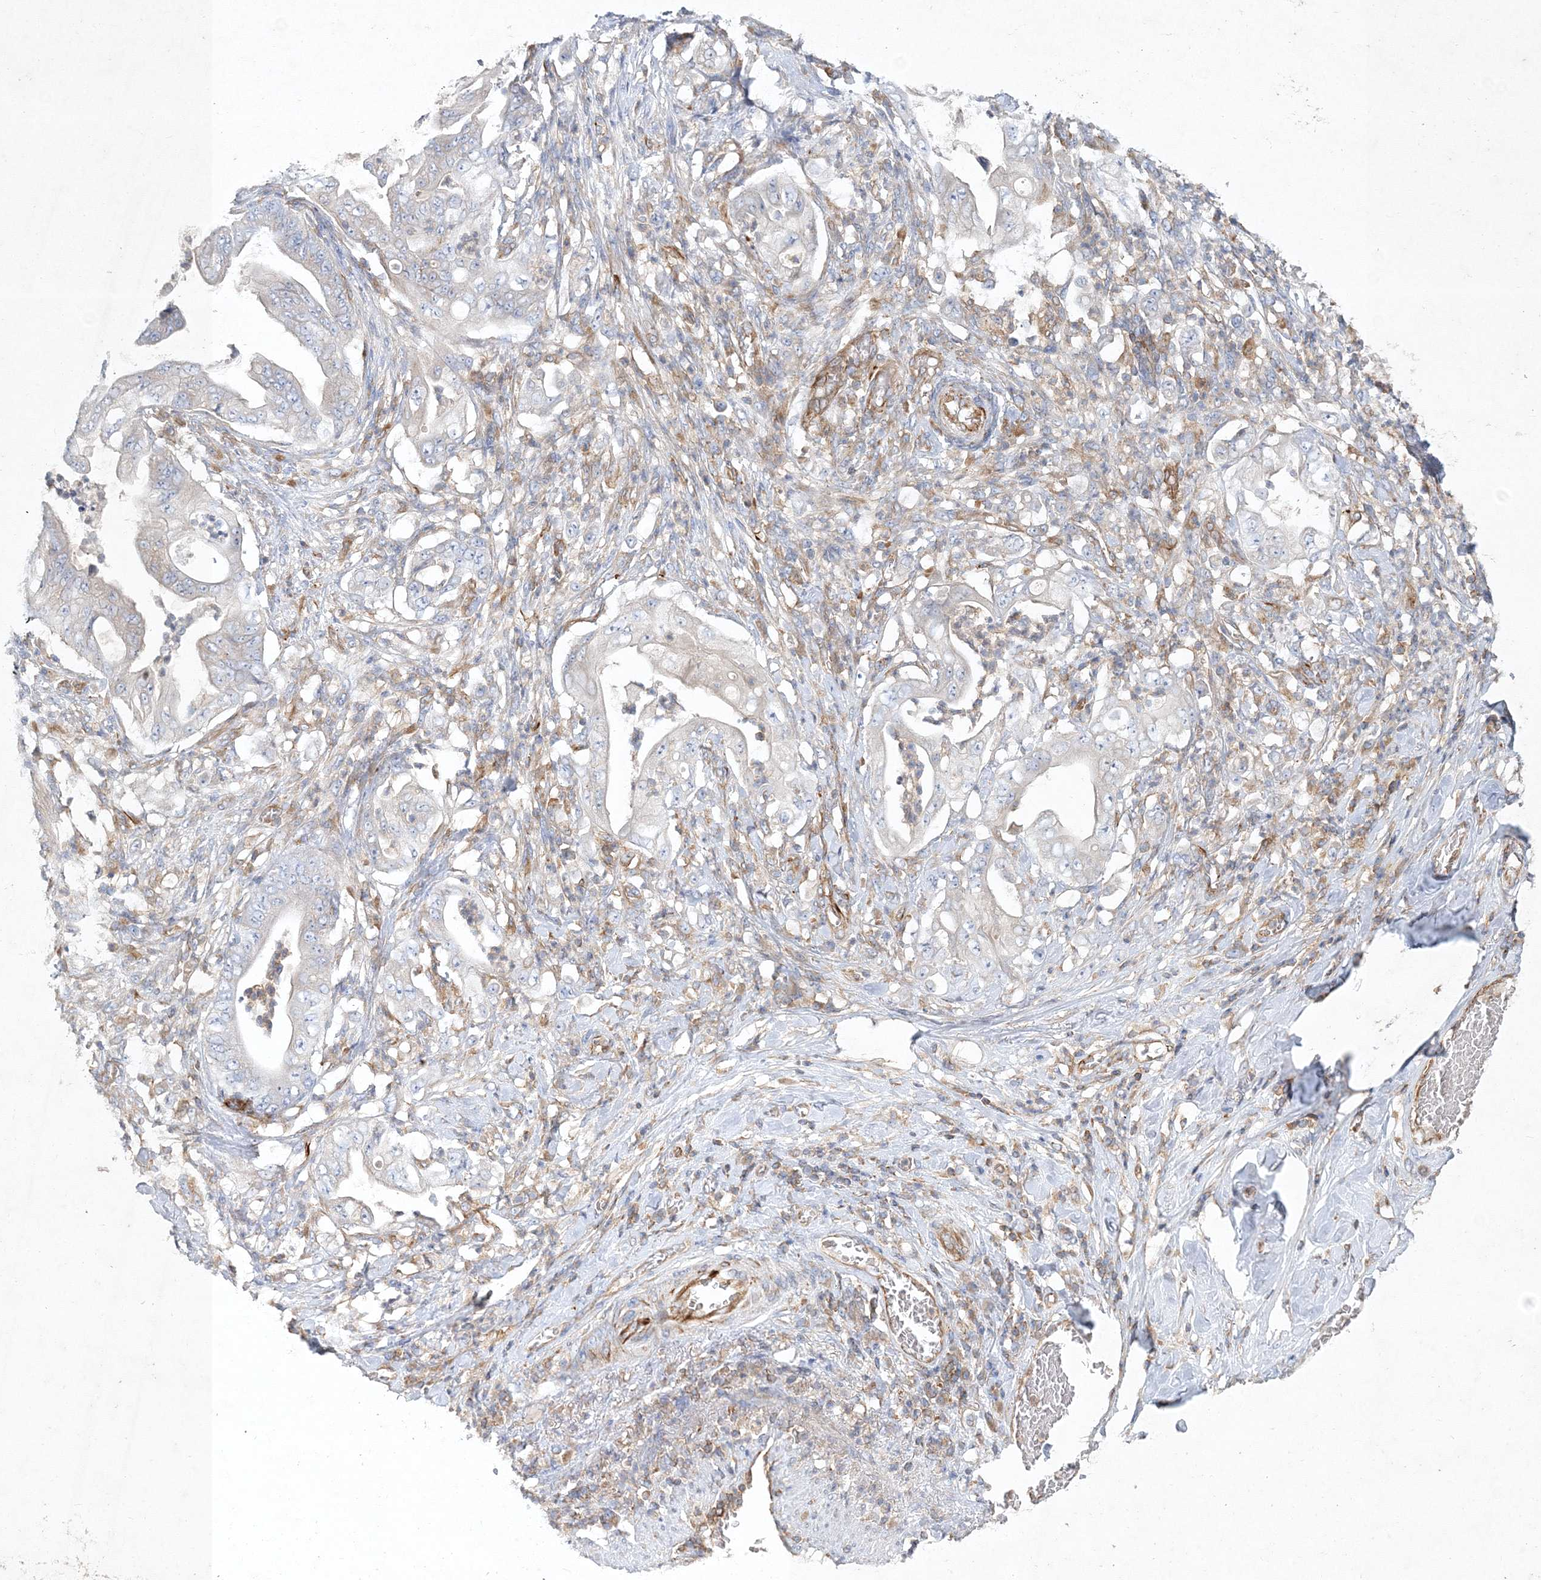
{"staining": {"intensity": "negative", "quantity": "none", "location": "none"}, "tissue": "stomach cancer", "cell_type": "Tumor cells", "image_type": "cancer", "snomed": [{"axis": "morphology", "description": "Adenocarcinoma, NOS"}, {"axis": "topography", "description": "Stomach"}], "caption": "Immunohistochemistry micrograph of neoplastic tissue: human stomach cancer (adenocarcinoma) stained with DAB (3,3'-diaminobenzidine) exhibits no significant protein expression in tumor cells.", "gene": "WDR37", "patient": {"sex": "female", "age": 73}}